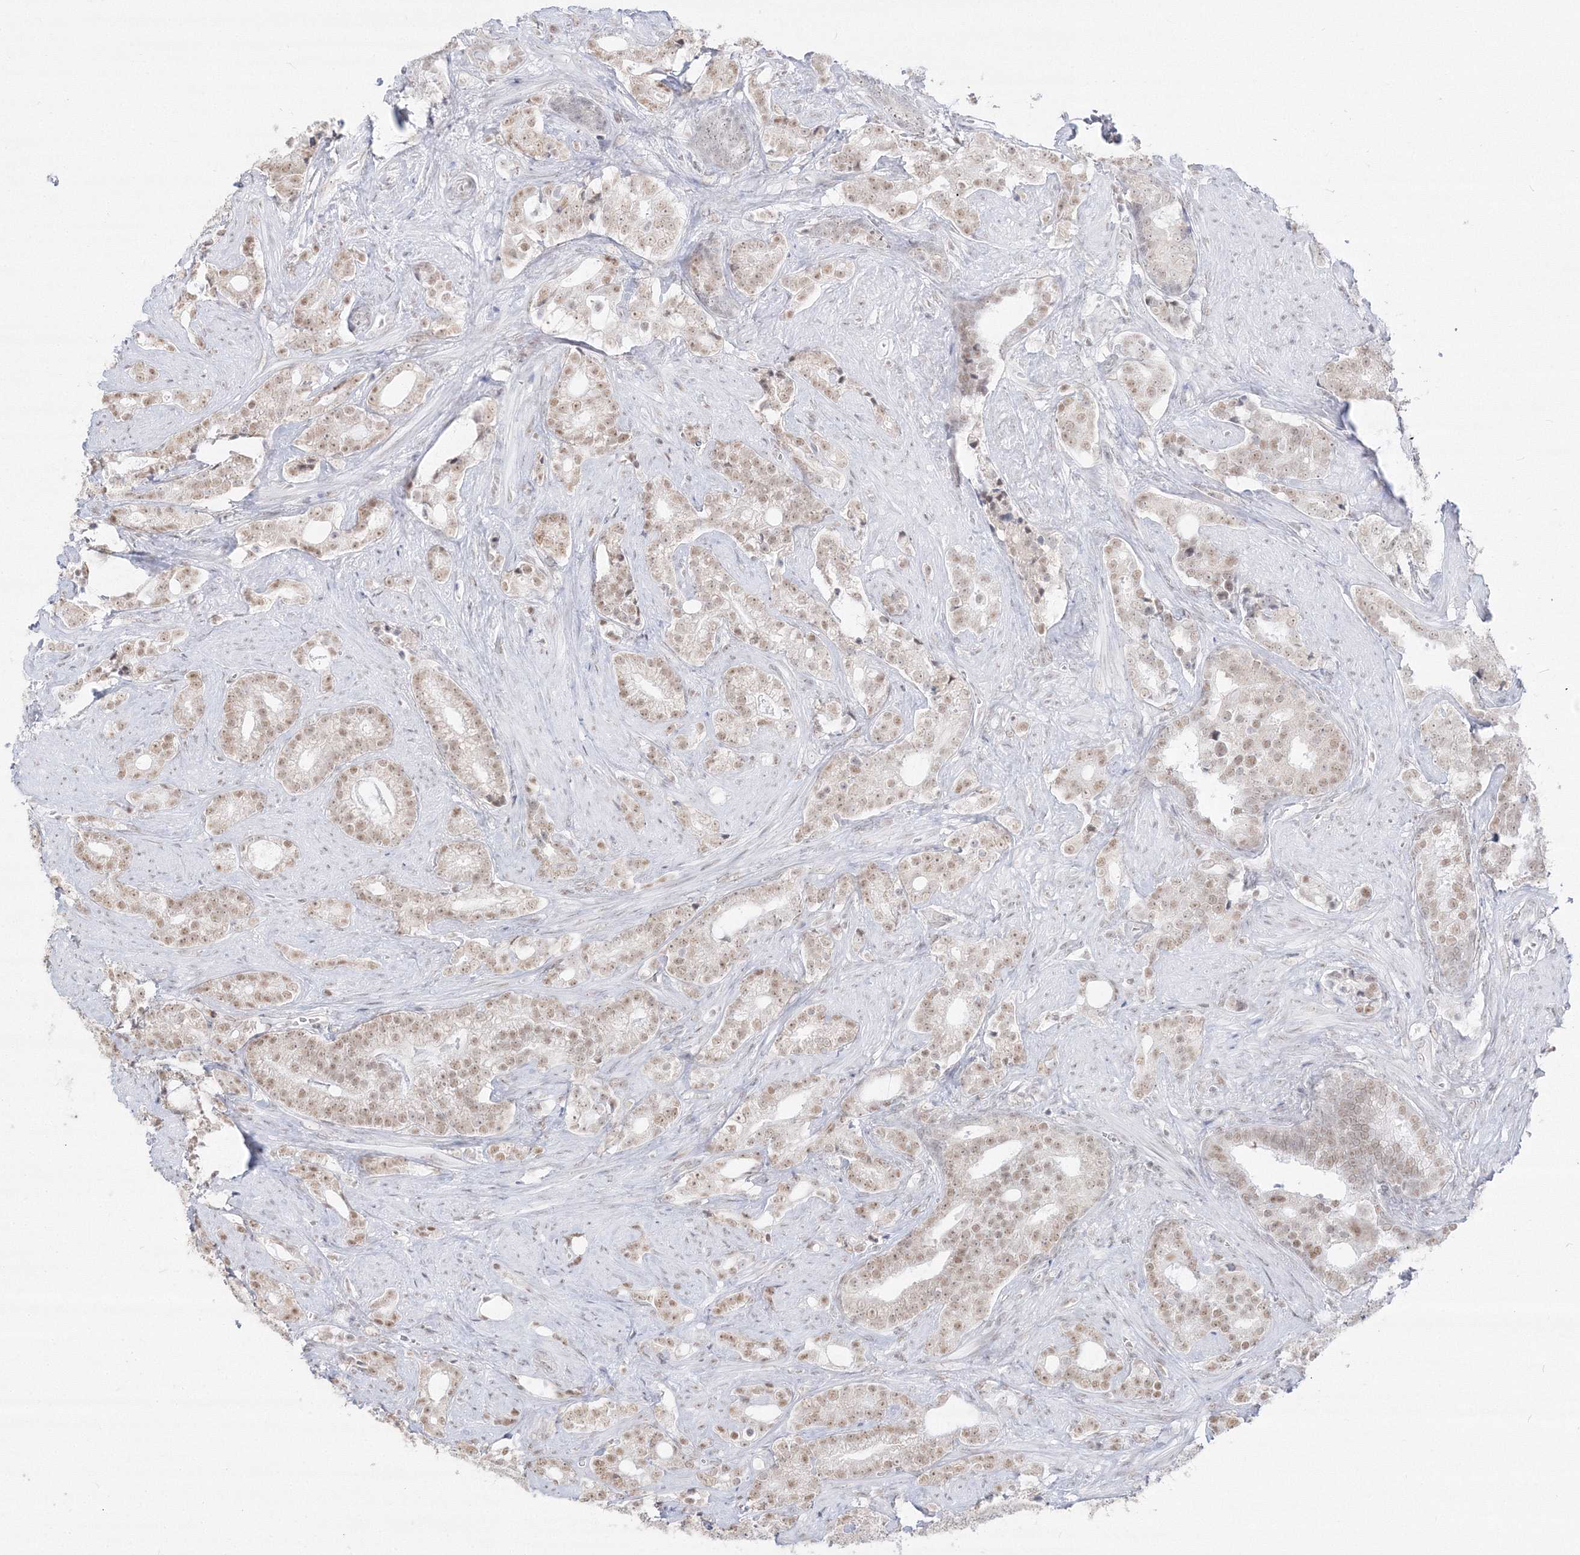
{"staining": {"intensity": "weak", "quantity": ">75%", "location": "nuclear"}, "tissue": "prostate cancer", "cell_type": "Tumor cells", "image_type": "cancer", "snomed": [{"axis": "morphology", "description": "Adenocarcinoma, High grade"}, {"axis": "topography", "description": "Prostate and seminal vesicle, NOS"}], "caption": "Immunohistochemical staining of prostate cancer shows weak nuclear protein positivity in approximately >75% of tumor cells.", "gene": "PPP4R2", "patient": {"sex": "male", "age": 67}}